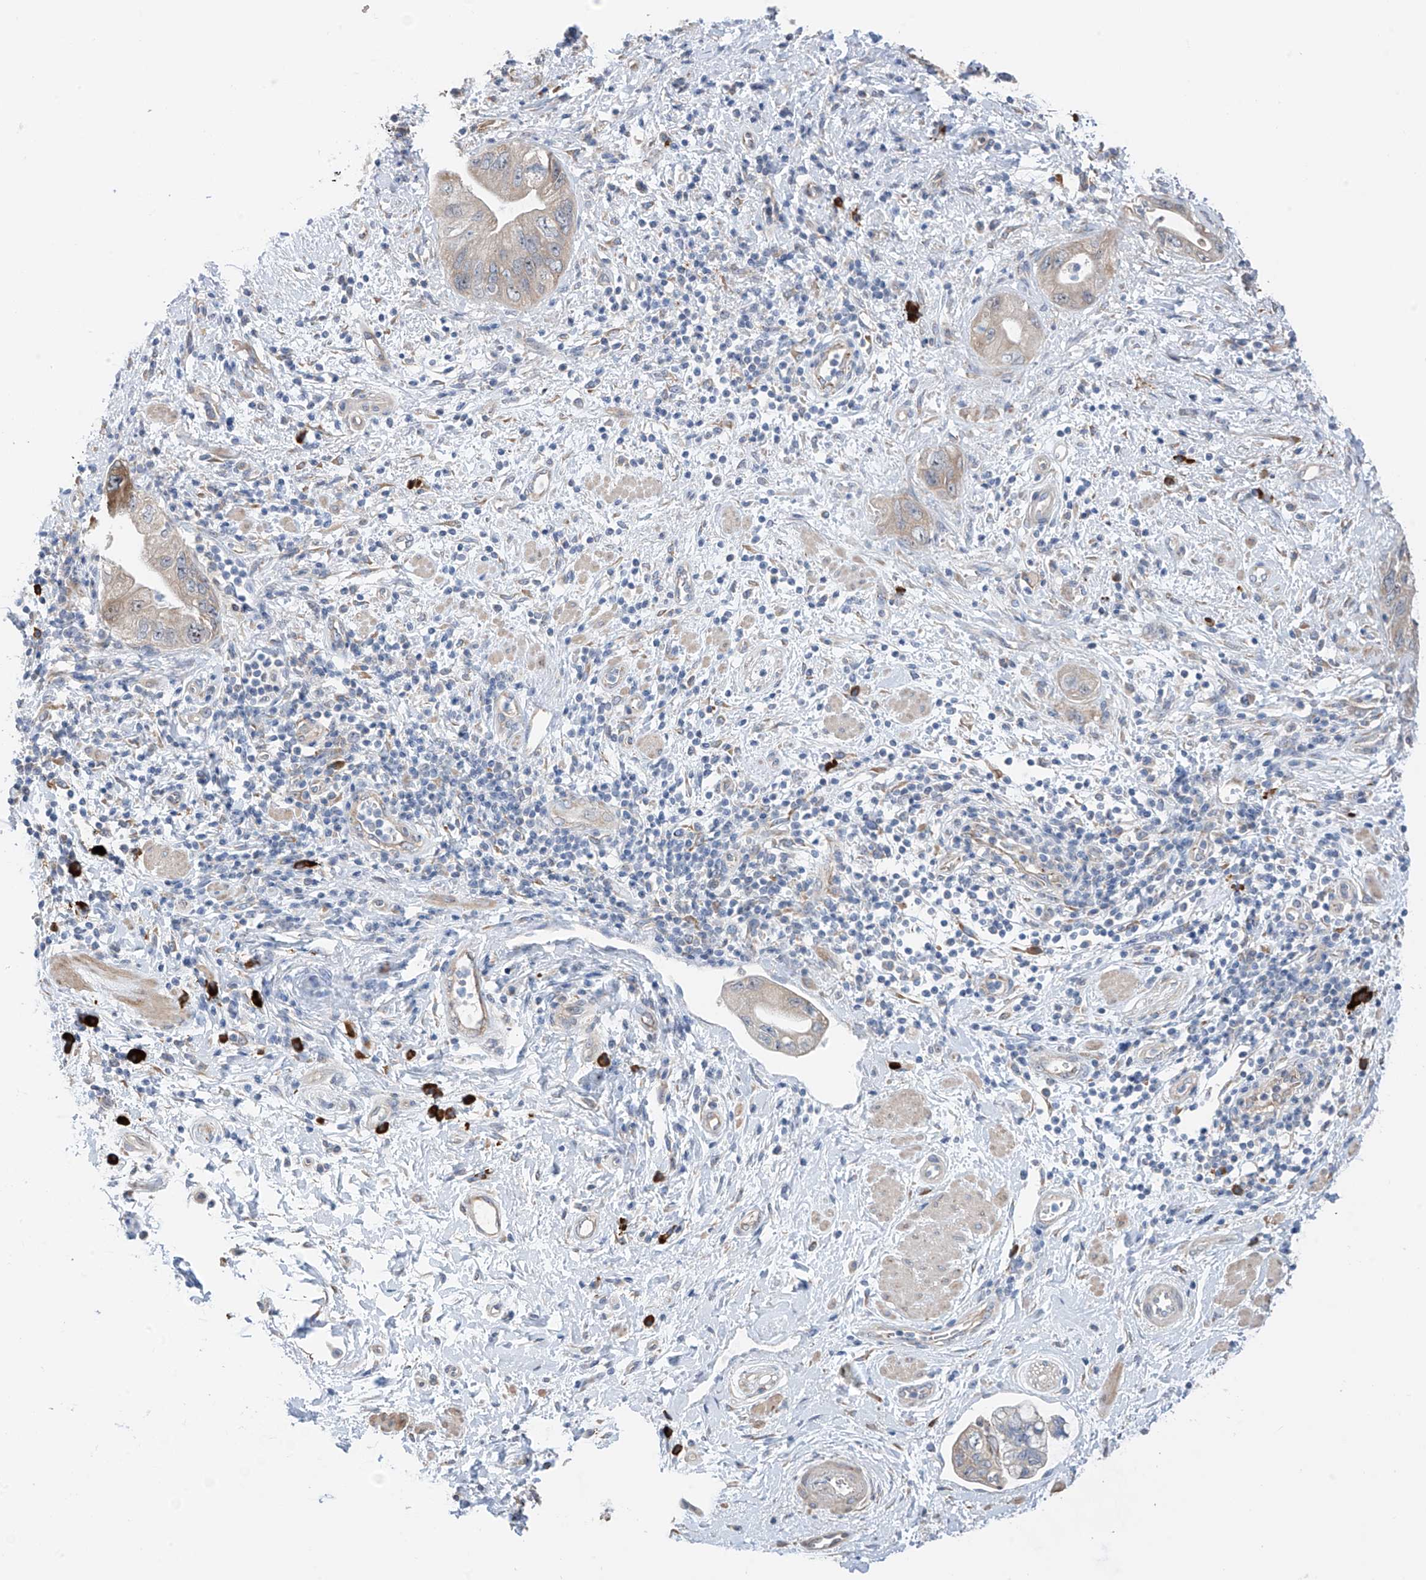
{"staining": {"intensity": "weak", "quantity": "<25%", "location": "cytoplasmic/membranous"}, "tissue": "pancreatic cancer", "cell_type": "Tumor cells", "image_type": "cancer", "snomed": [{"axis": "morphology", "description": "Adenocarcinoma, NOS"}, {"axis": "topography", "description": "Pancreas"}], "caption": "Immunohistochemistry of pancreatic cancer demonstrates no expression in tumor cells.", "gene": "REC8", "patient": {"sex": "female", "age": 73}}